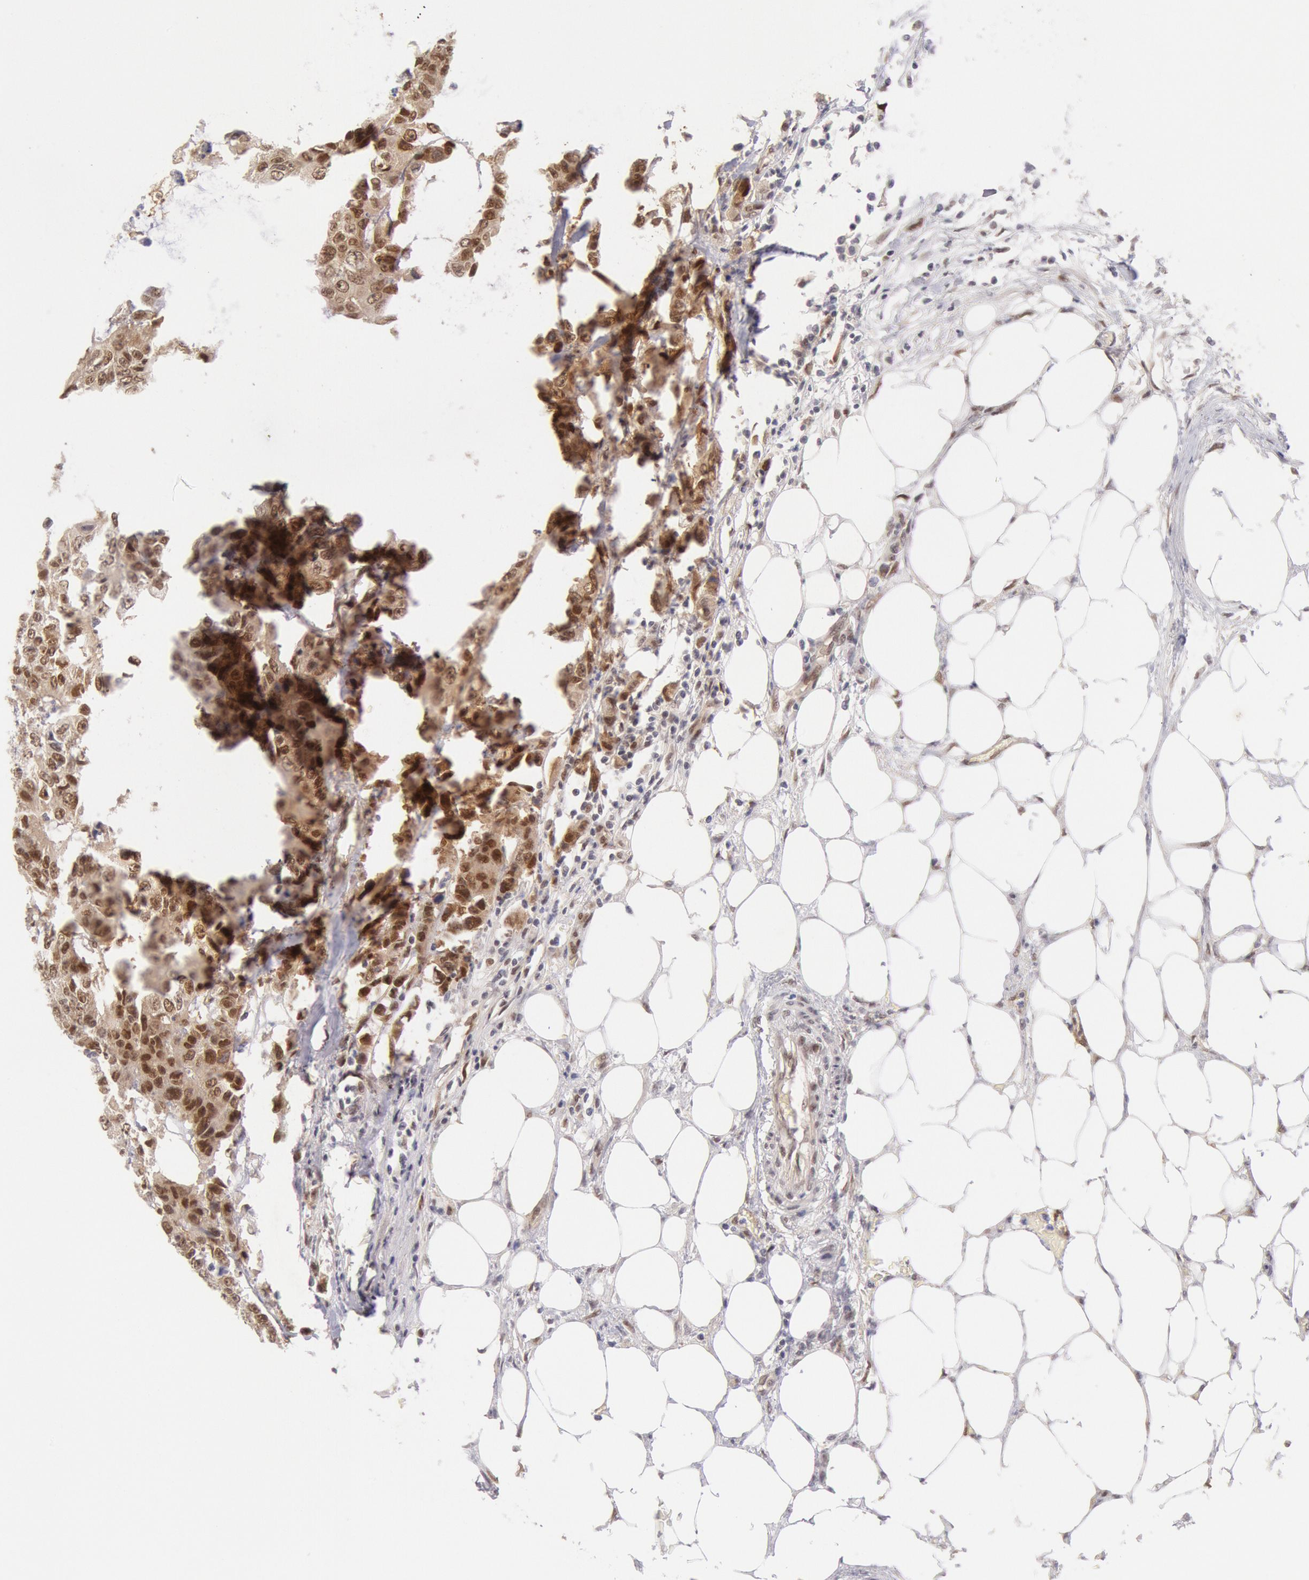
{"staining": {"intensity": "moderate", "quantity": ">75%", "location": "cytoplasmic/membranous,nuclear"}, "tissue": "colorectal cancer", "cell_type": "Tumor cells", "image_type": "cancer", "snomed": [{"axis": "morphology", "description": "Adenocarcinoma, NOS"}, {"axis": "topography", "description": "Colon"}], "caption": "Immunohistochemistry (IHC) photomicrograph of colorectal adenocarcinoma stained for a protein (brown), which demonstrates medium levels of moderate cytoplasmic/membranous and nuclear expression in approximately >75% of tumor cells.", "gene": "CDKN2B", "patient": {"sex": "female", "age": 86}}